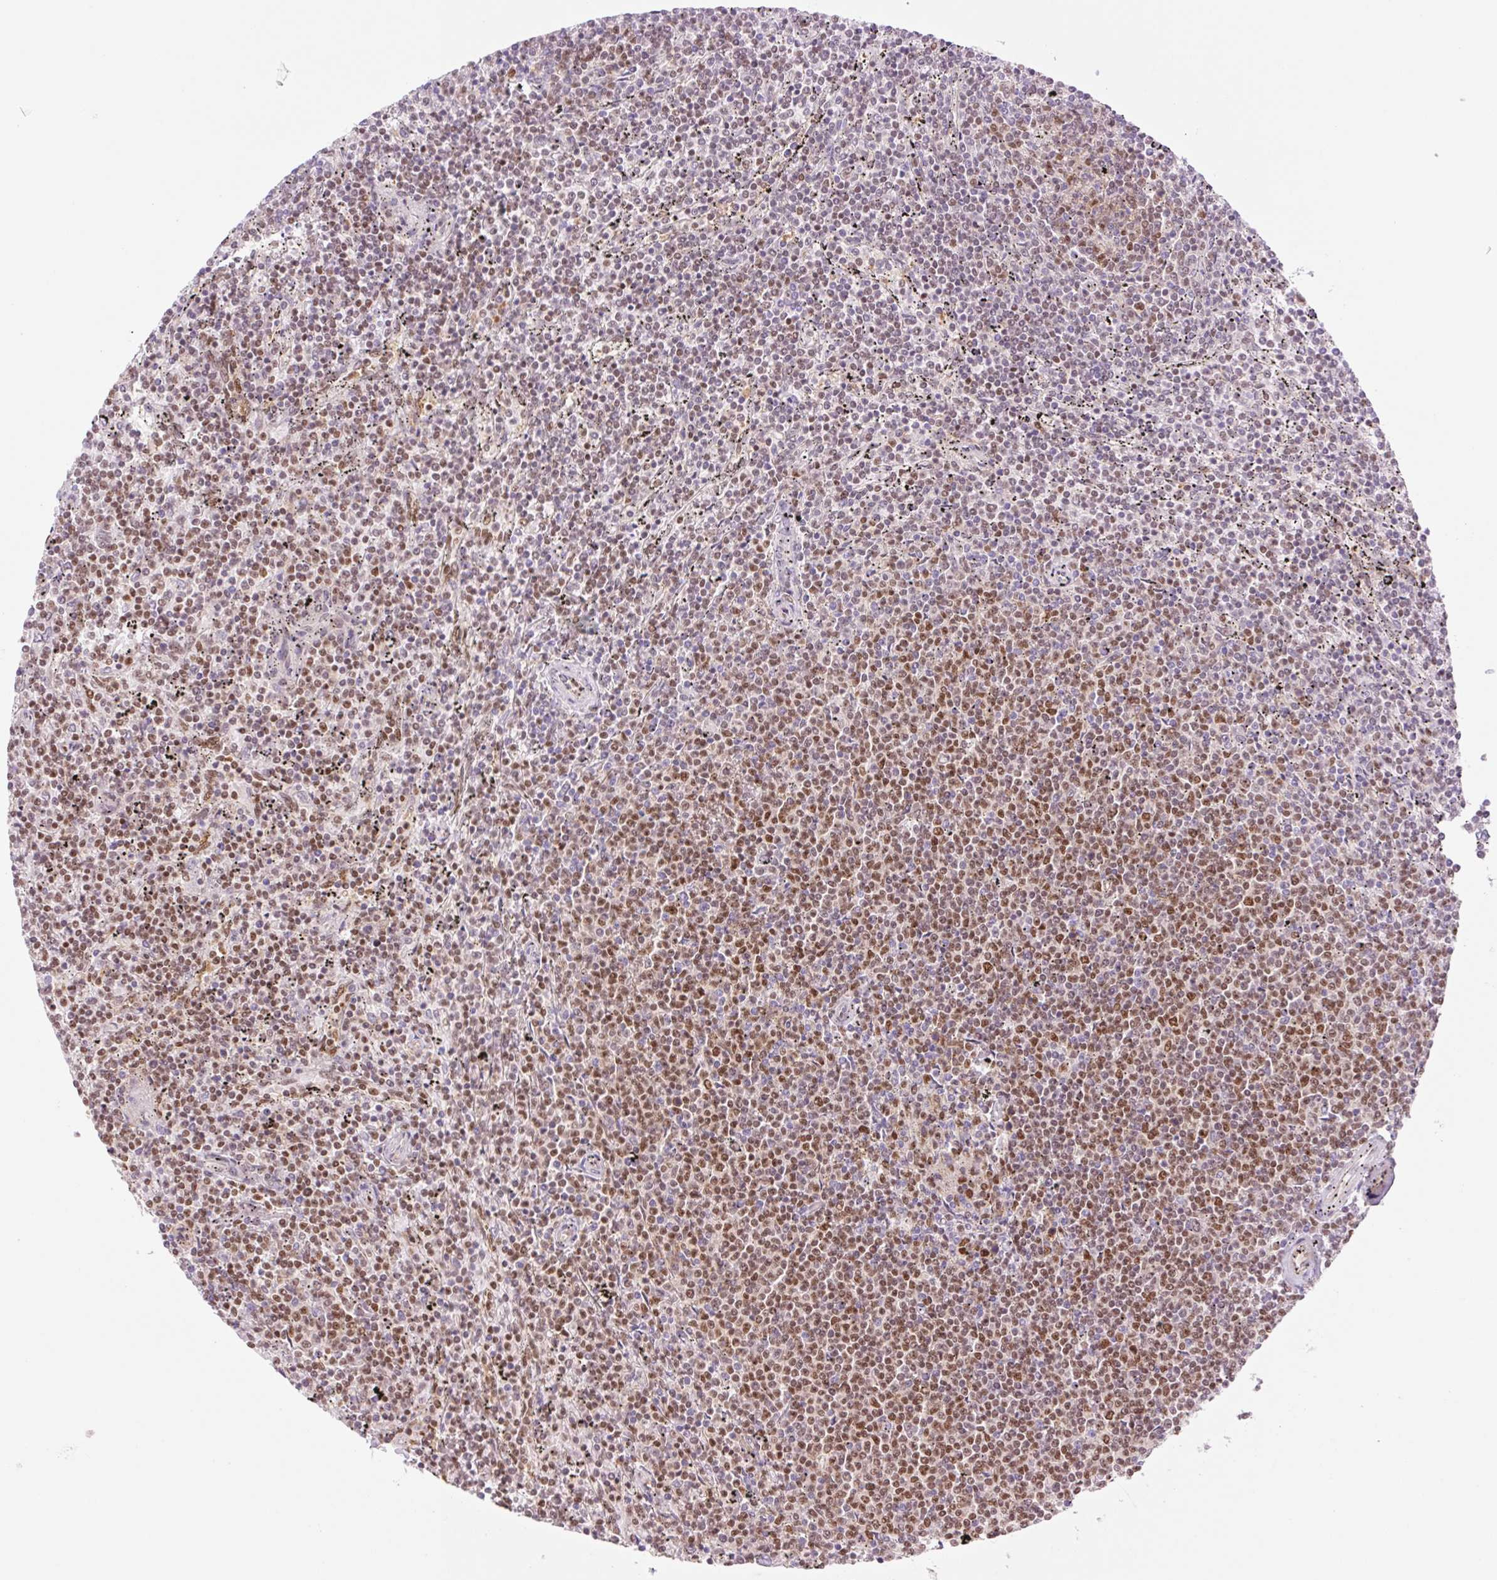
{"staining": {"intensity": "moderate", "quantity": "25%-75%", "location": "nuclear"}, "tissue": "lymphoma", "cell_type": "Tumor cells", "image_type": "cancer", "snomed": [{"axis": "morphology", "description": "Malignant lymphoma, non-Hodgkin's type, Low grade"}, {"axis": "topography", "description": "Spleen"}], "caption": "Malignant lymphoma, non-Hodgkin's type (low-grade) stained with a brown dye shows moderate nuclear positive staining in about 25%-75% of tumor cells.", "gene": "PRDM11", "patient": {"sex": "female", "age": 50}}